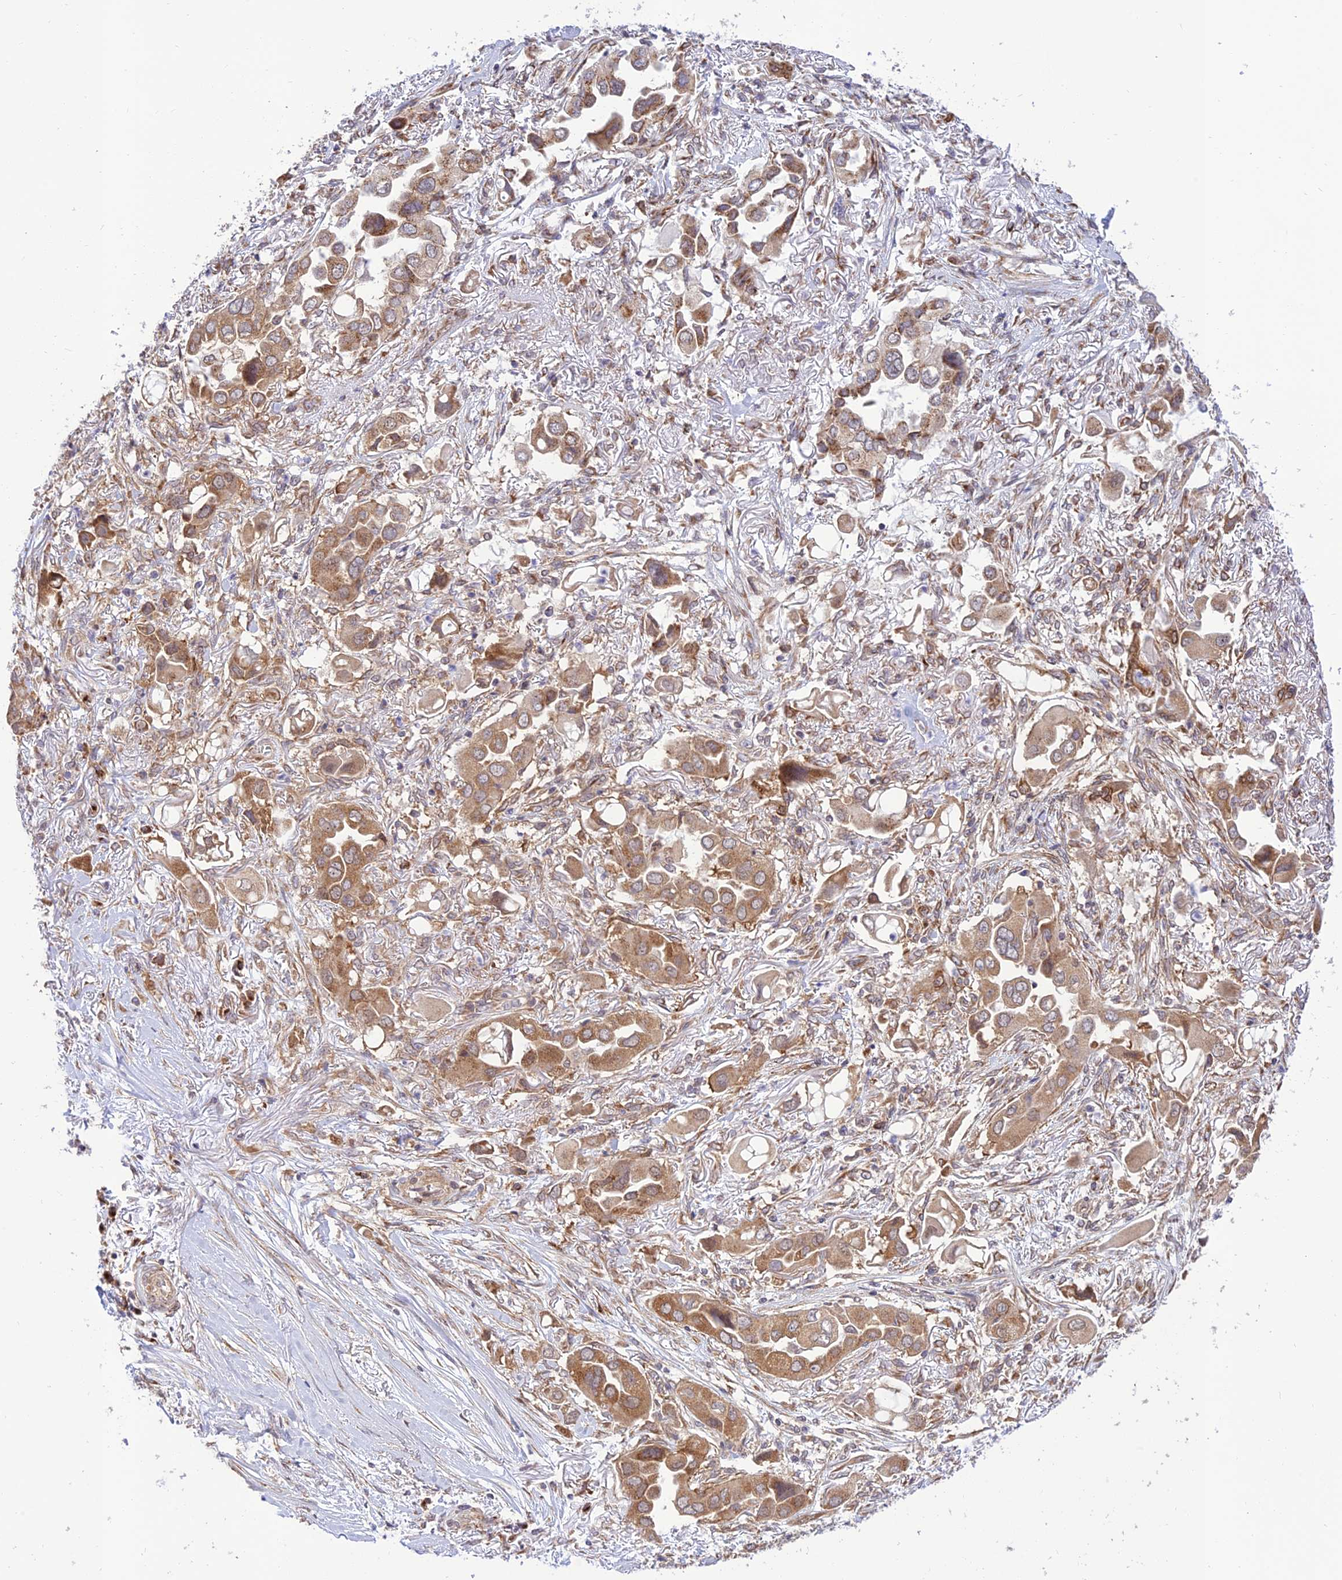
{"staining": {"intensity": "moderate", "quantity": ">75%", "location": "cytoplasmic/membranous"}, "tissue": "lung cancer", "cell_type": "Tumor cells", "image_type": "cancer", "snomed": [{"axis": "morphology", "description": "Adenocarcinoma, NOS"}, {"axis": "topography", "description": "Lung"}], "caption": "Lung adenocarcinoma tissue reveals moderate cytoplasmic/membranous staining in about >75% of tumor cells, visualized by immunohistochemistry.", "gene": "GOLGA3", "patient": {"sex": "female", "age": 76}}